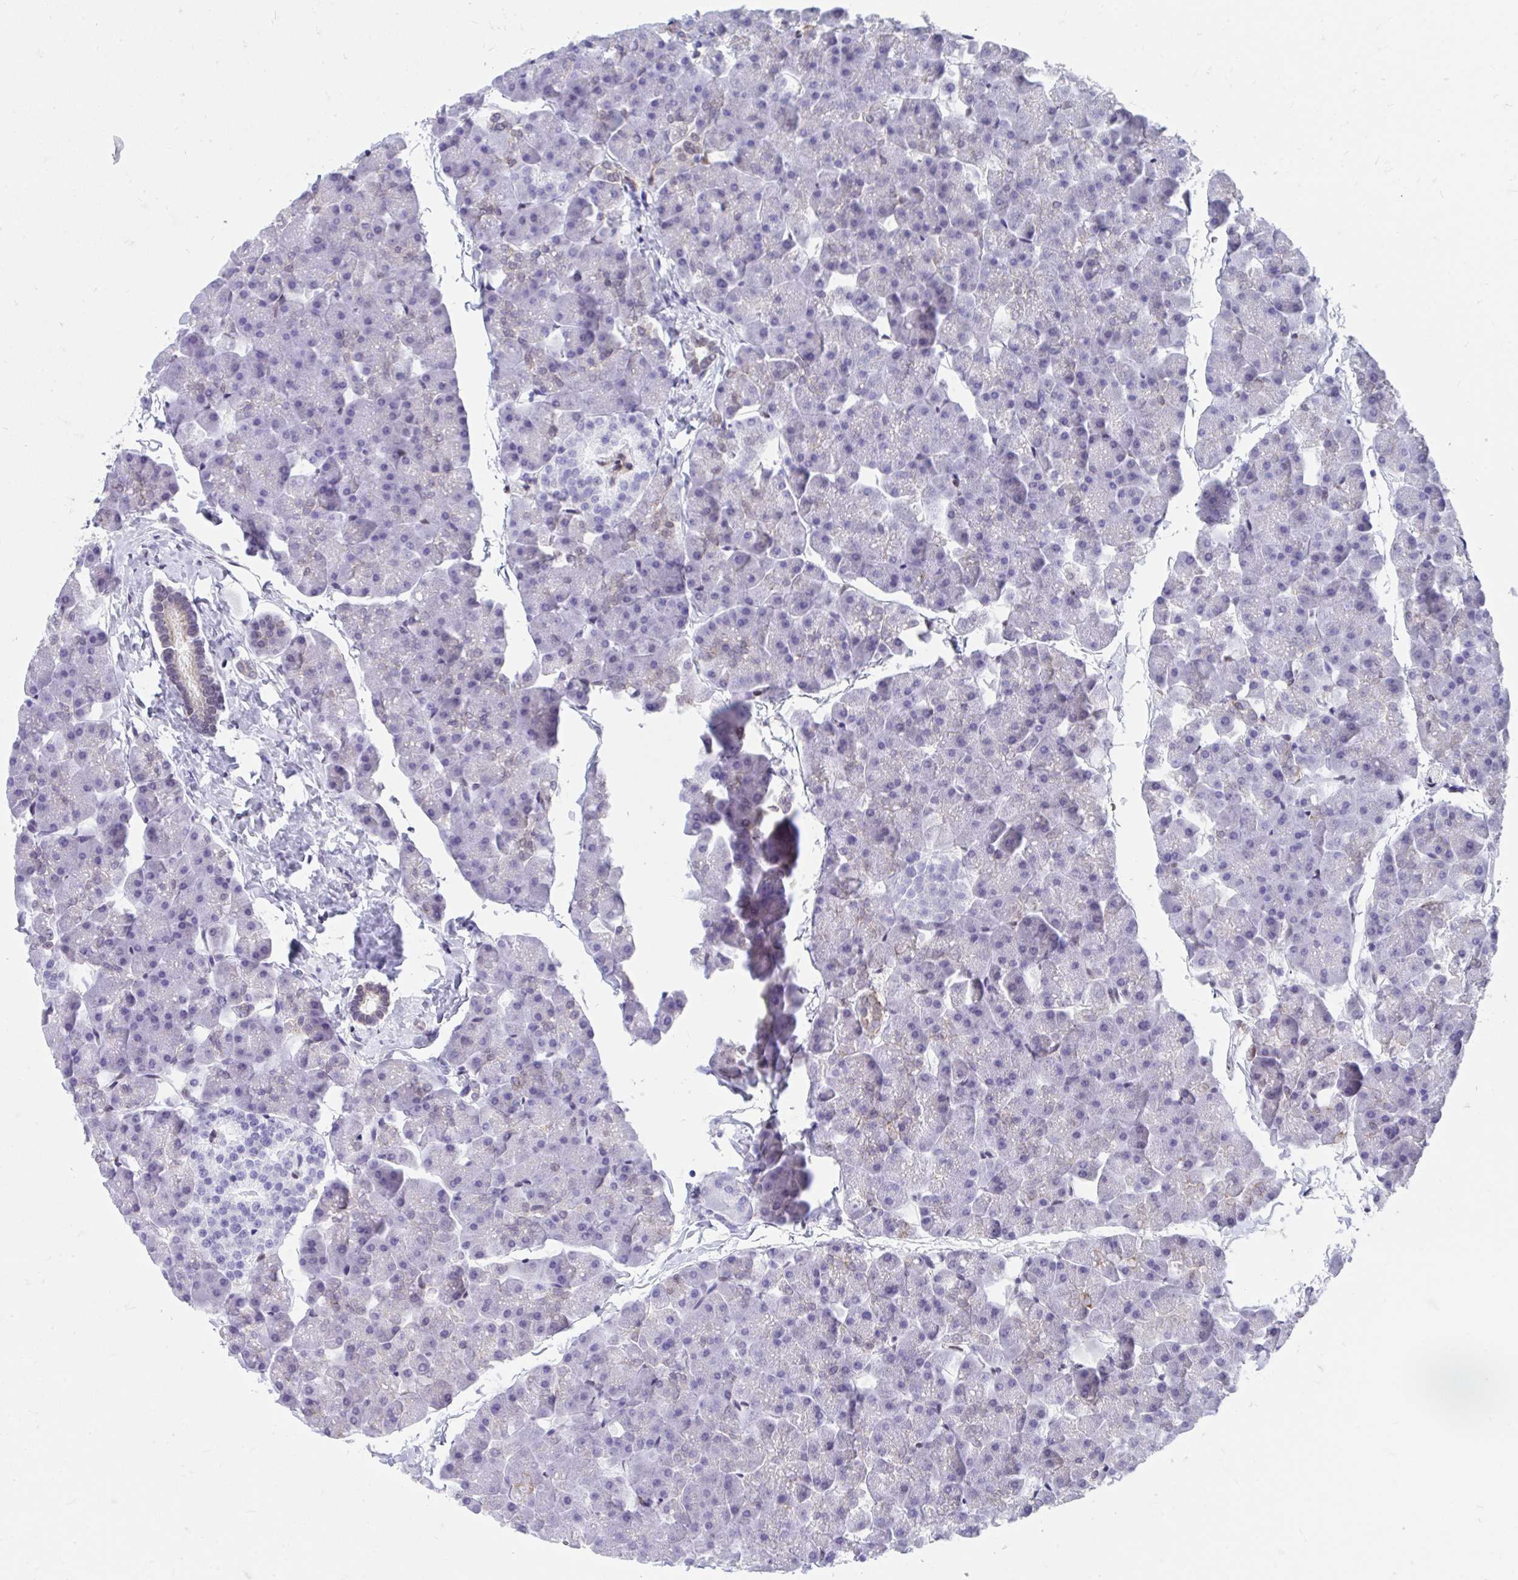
{"staining": {"intensity": "weak", "quantity": "<25%", "location": "cytoplasmic/membranous,nuclear"}, "tissue": "pancreas", "cell_type": "Exocrine glandular cells", "image_type": "normal", "snomed": [{"axis": "morphology", "description": "Normal tissue, NOS"}, {"axis": "topography", "description": "Pancreas"}], "caption": "Immunohistochemical staining of unremarkable pancreas demonstrates no significant staining in exocrine glandular cells. (Stains: DAB (3,3'-diaminobenzidine) IHC with hematoxylin counter stain, Microscopy: brightfield microscopy at high magnification).", "gene": "RBPMS", "patient": {"sex": "male", "age": 35}}